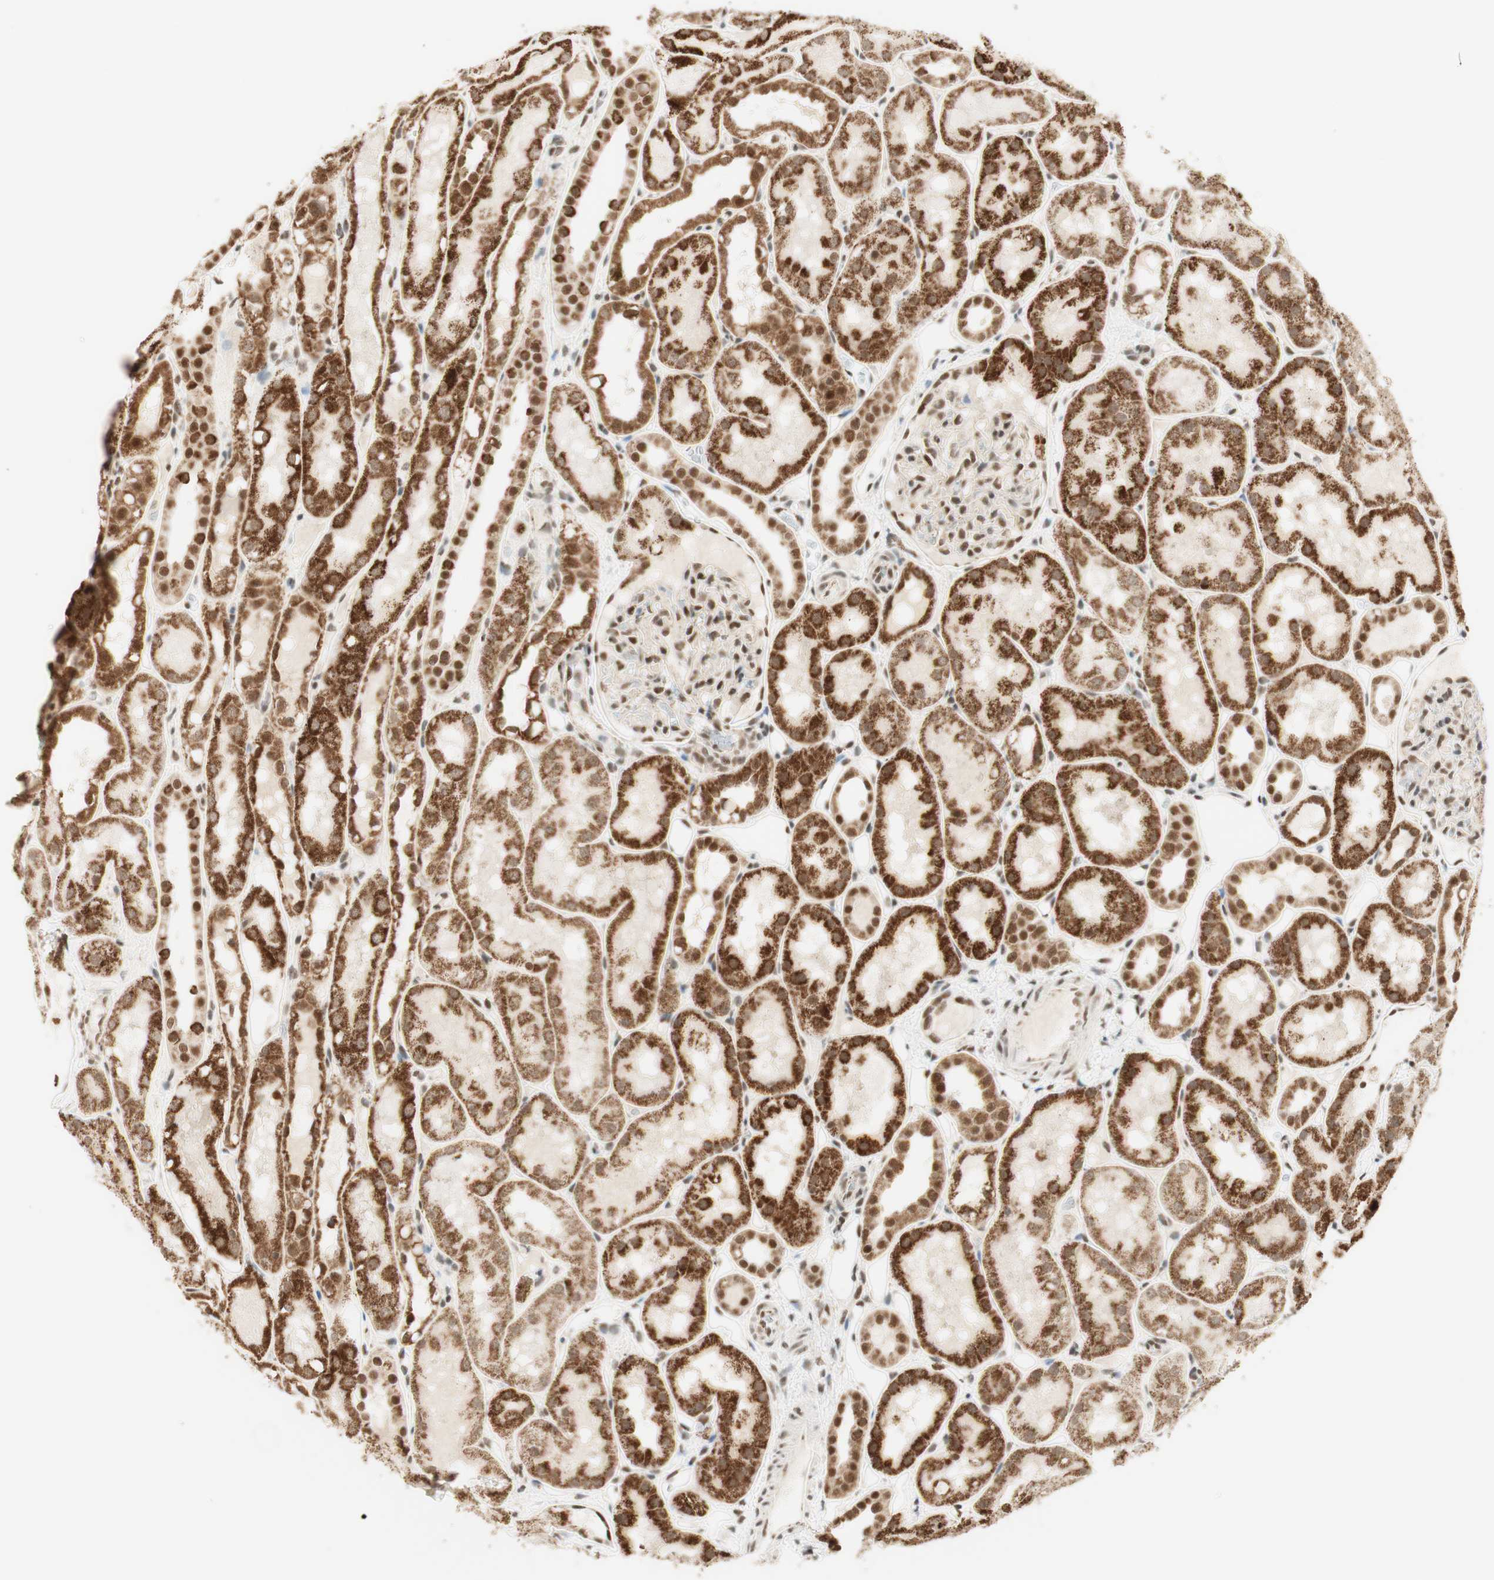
{"staining": {"intensity": "moderate", "quantity": ">75%", "location": "nuclear"}, "tissue": "kidney", "cell_type": "Cells in glomeruli", "image_type": "normal", "snomed": [{"axis": "morphology", "description": "Normal tissue, NOS"}, {"axis": "topography", "description": "Kidney"}, {"axis": "topography", "description": "Urinary bladder"}], "caption": "DAB immunohistochemical staining of benign human kidney reveals moderate nuclear protein expression in about >75% of cells in glomeruli.", "gene": "ZNF782", "patient": {"sex": "male", "age": 16}}